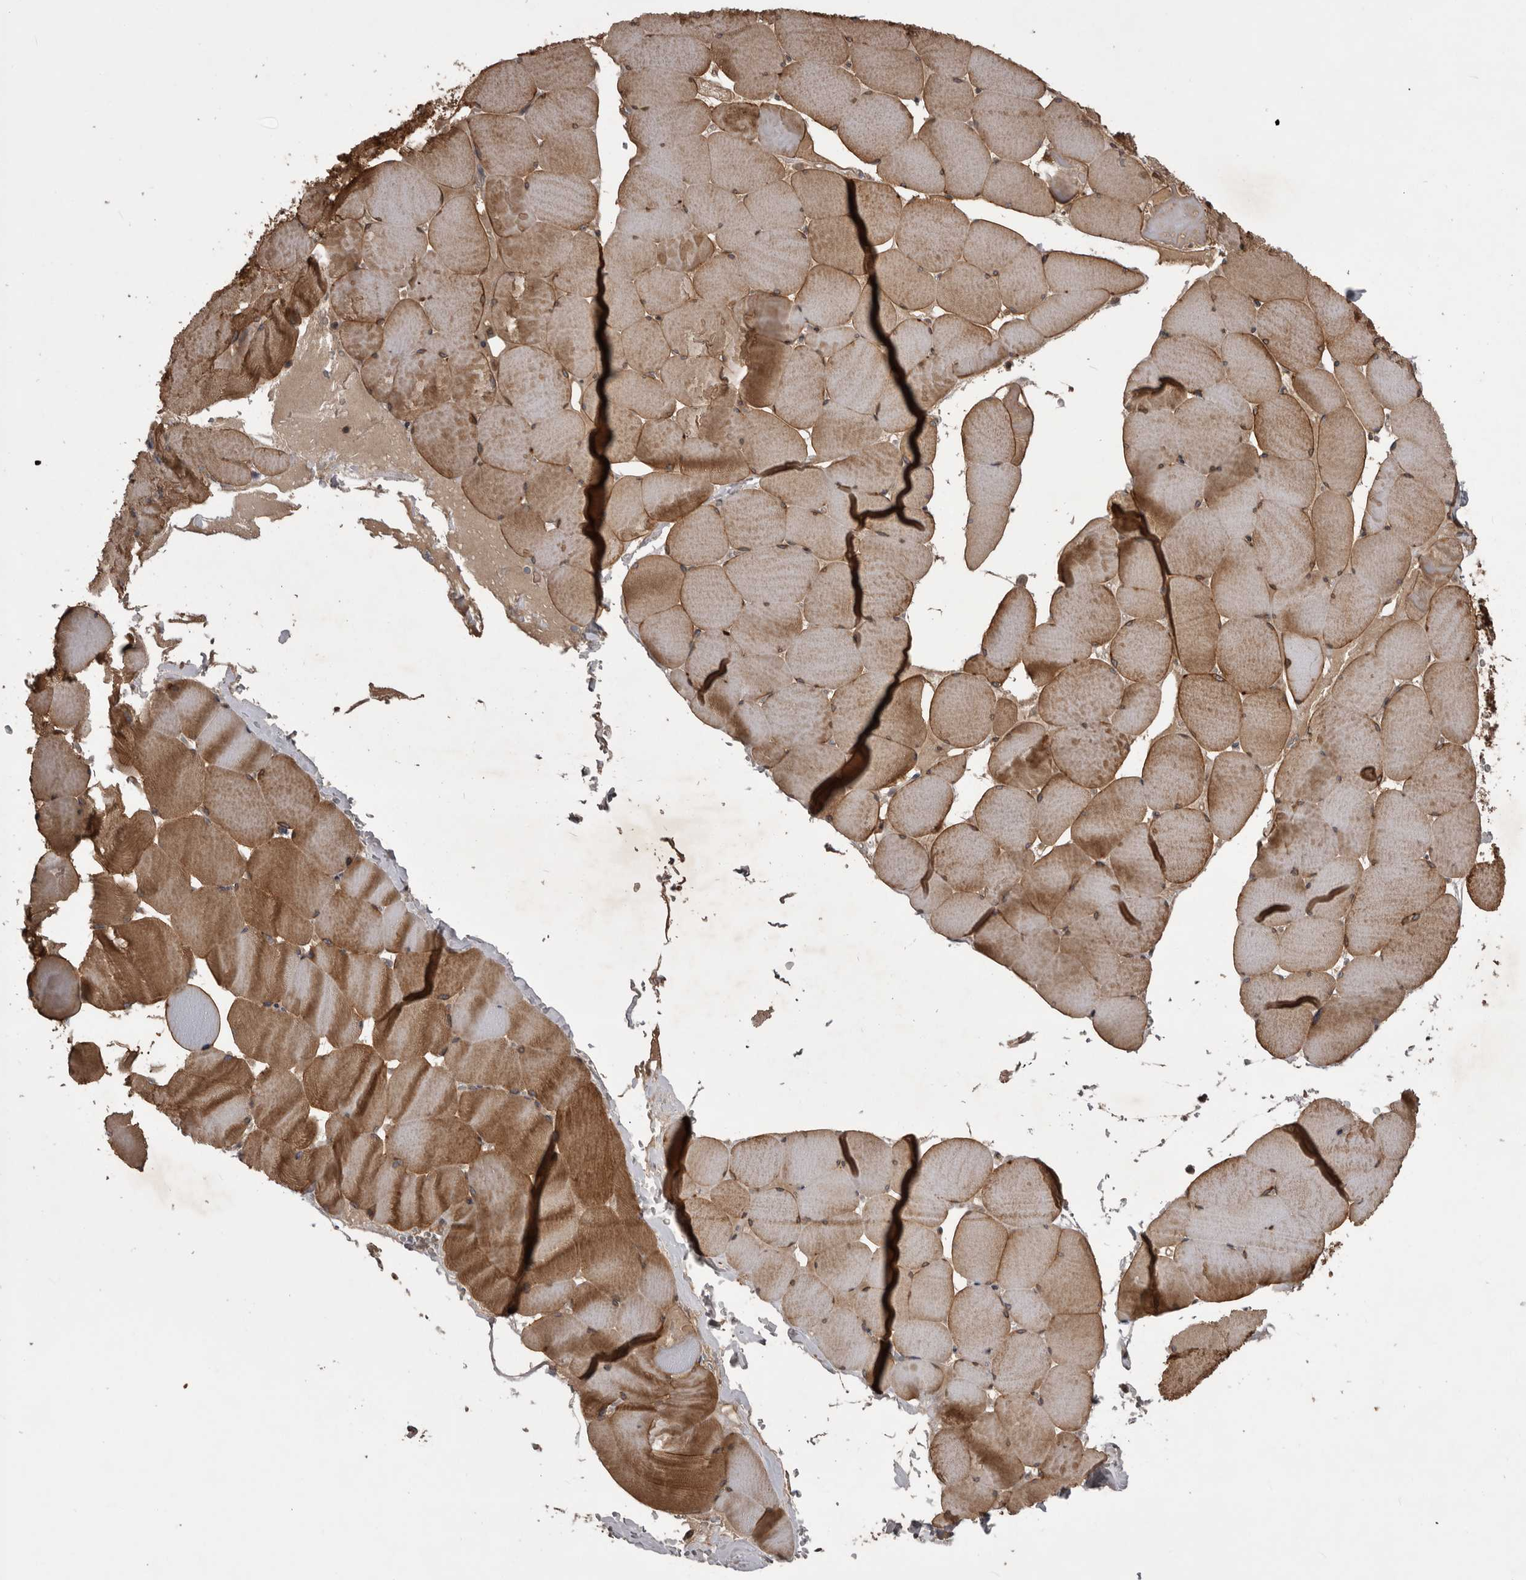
{"staining": {"intensity": "moderate", "quantity": ">75%", "location": "cytoplasmic/membranous"}, "tissue": "skeletal muscle", "cell_type": "Myocytes", "image_type": "normal", "snomed": [{"axis": "morphology", "description": "Normal tissue, NOS"}, {"axis": "topography", "description": "Skeletal muscle"}], "caption": "IHC of normal skeletal muscle reveals medium levels of moderate cytoplasmic/membranous expression in approximately >75% of myocytes. (Stains: DAB in brown, nuclei in blue, Microscopy: brightfield microscopy at high magnification).", "gene": "RAB3GAP2", "patient": {"sex": "male", "age": 62}}